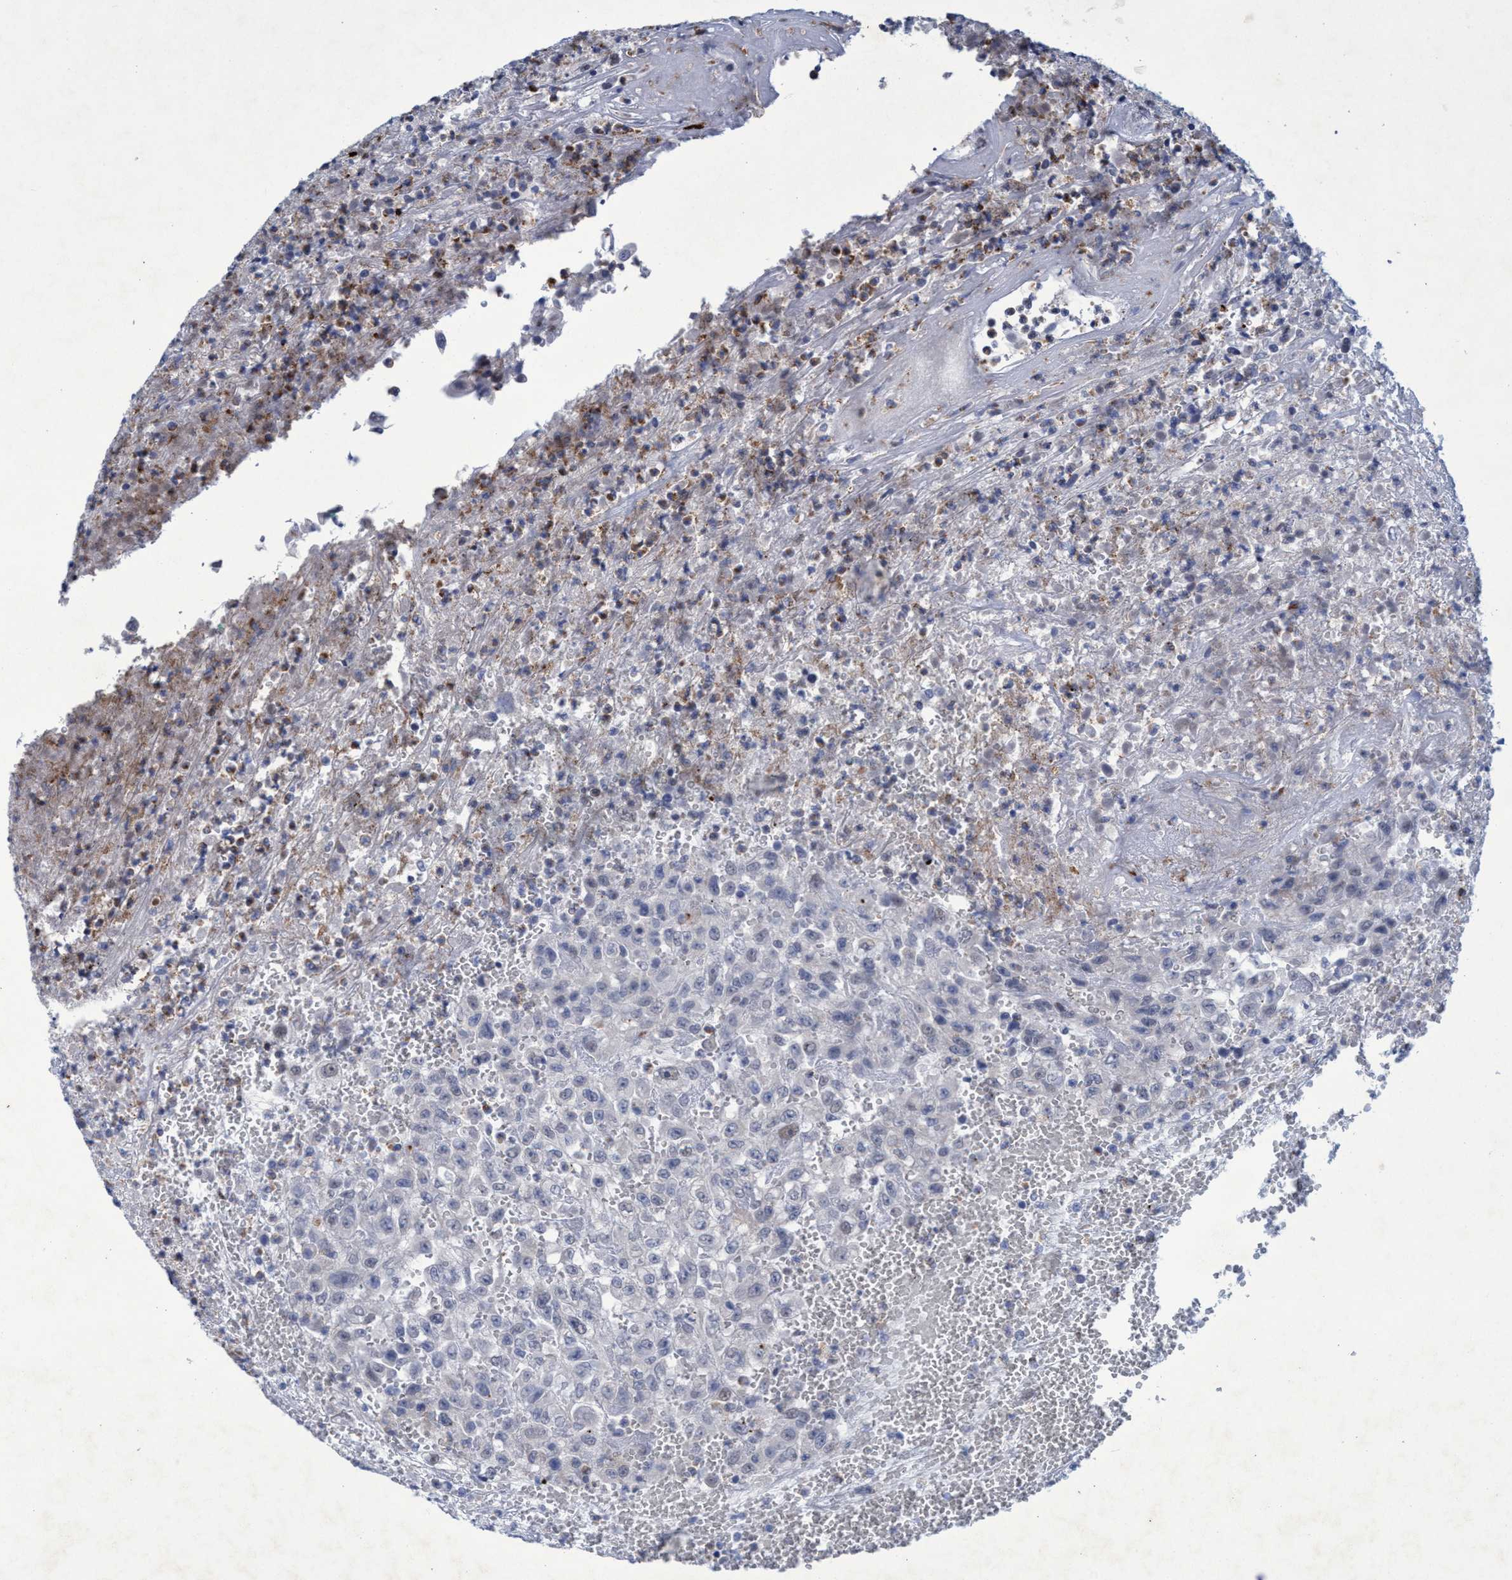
{"staining": {"intensity": "negative", "quantity": "none", "location": "none"}, "tissue": "urothelial cancer", "cell_type": "Tumor cells", "image_type": "cancer", "snomed": [{"axis": "morphology", "description": "Urothelial carcinoma, High grade"}, {"axis": "topography", "description": "Urinary bladder"}], "caption": "IHC histopathology image of neoplastic tissue: human high-grade urothelial carcinoma stained with DAB displays no significant protein expression in tumor cells.", "gene": "SLC43A2", "patient": {"sex": "male", "age": 46}}